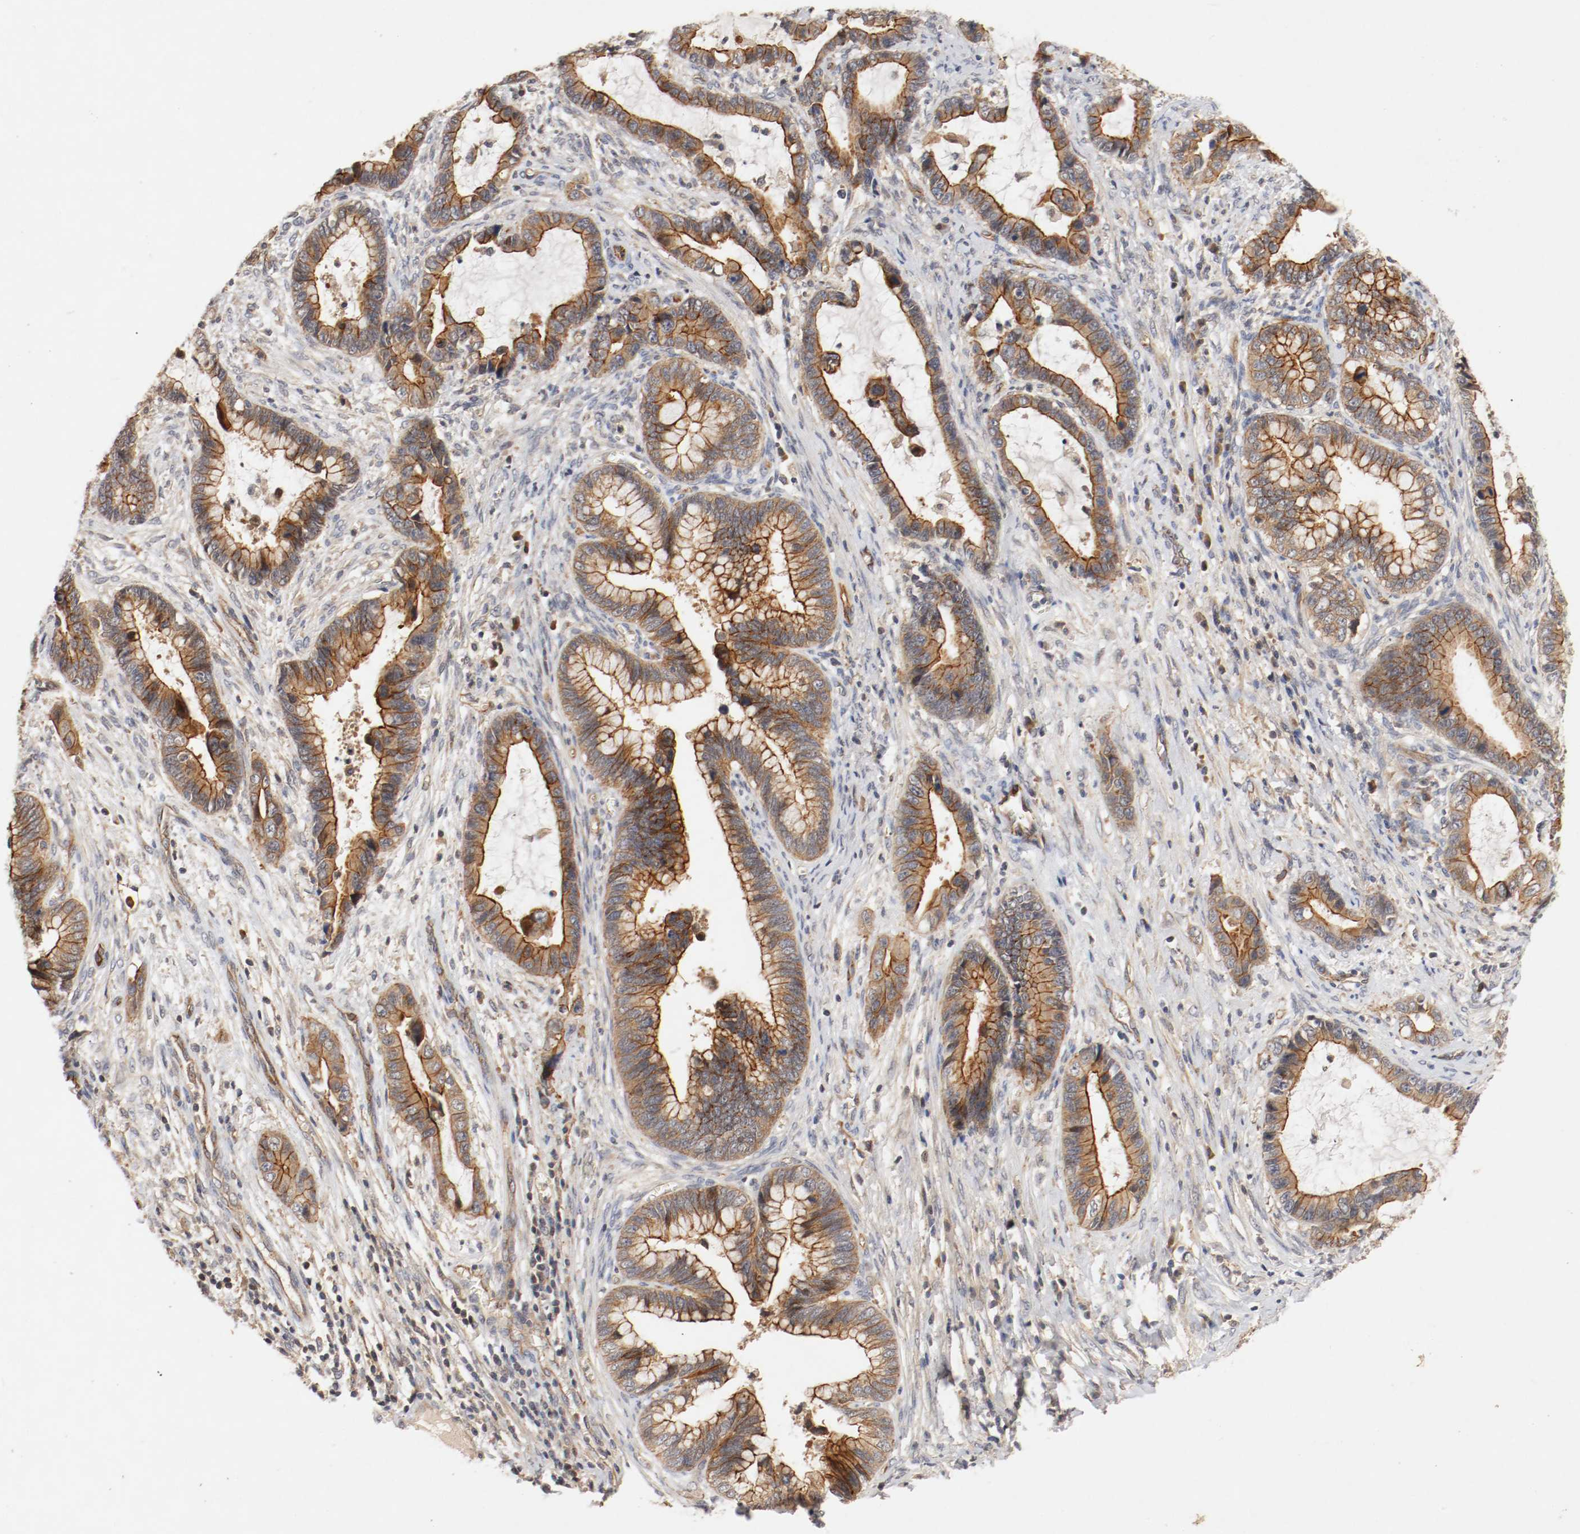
{"staining": {"intensity": "strong", "quantity": ">75%", "location": "cytoplasmic/membranous"}, "tissue": "cervical cancer", "cell_type": "Tumor cells", "image_type": "cancer", "snomed": [{"axis": "morphology", "description": "Adenocarcinoma, NOS"}, {"axis": "topography", "description": "Cervix"}], "caption": "High-magnification brightfield microscopy of adenocarcinoma (cervical) stained with DAB (brown) and counterstained with hematoxylin (blue). tumor cells exhibit strong cytoplasmic/membranous positivity is seen in approximately>75% of cells. (DAB (3,3'-diaminobenzidine) IHC with brightfield microscopy, high magnification).", "gene": "TYK2", "patient": {"sex": "female", "age": 44}}